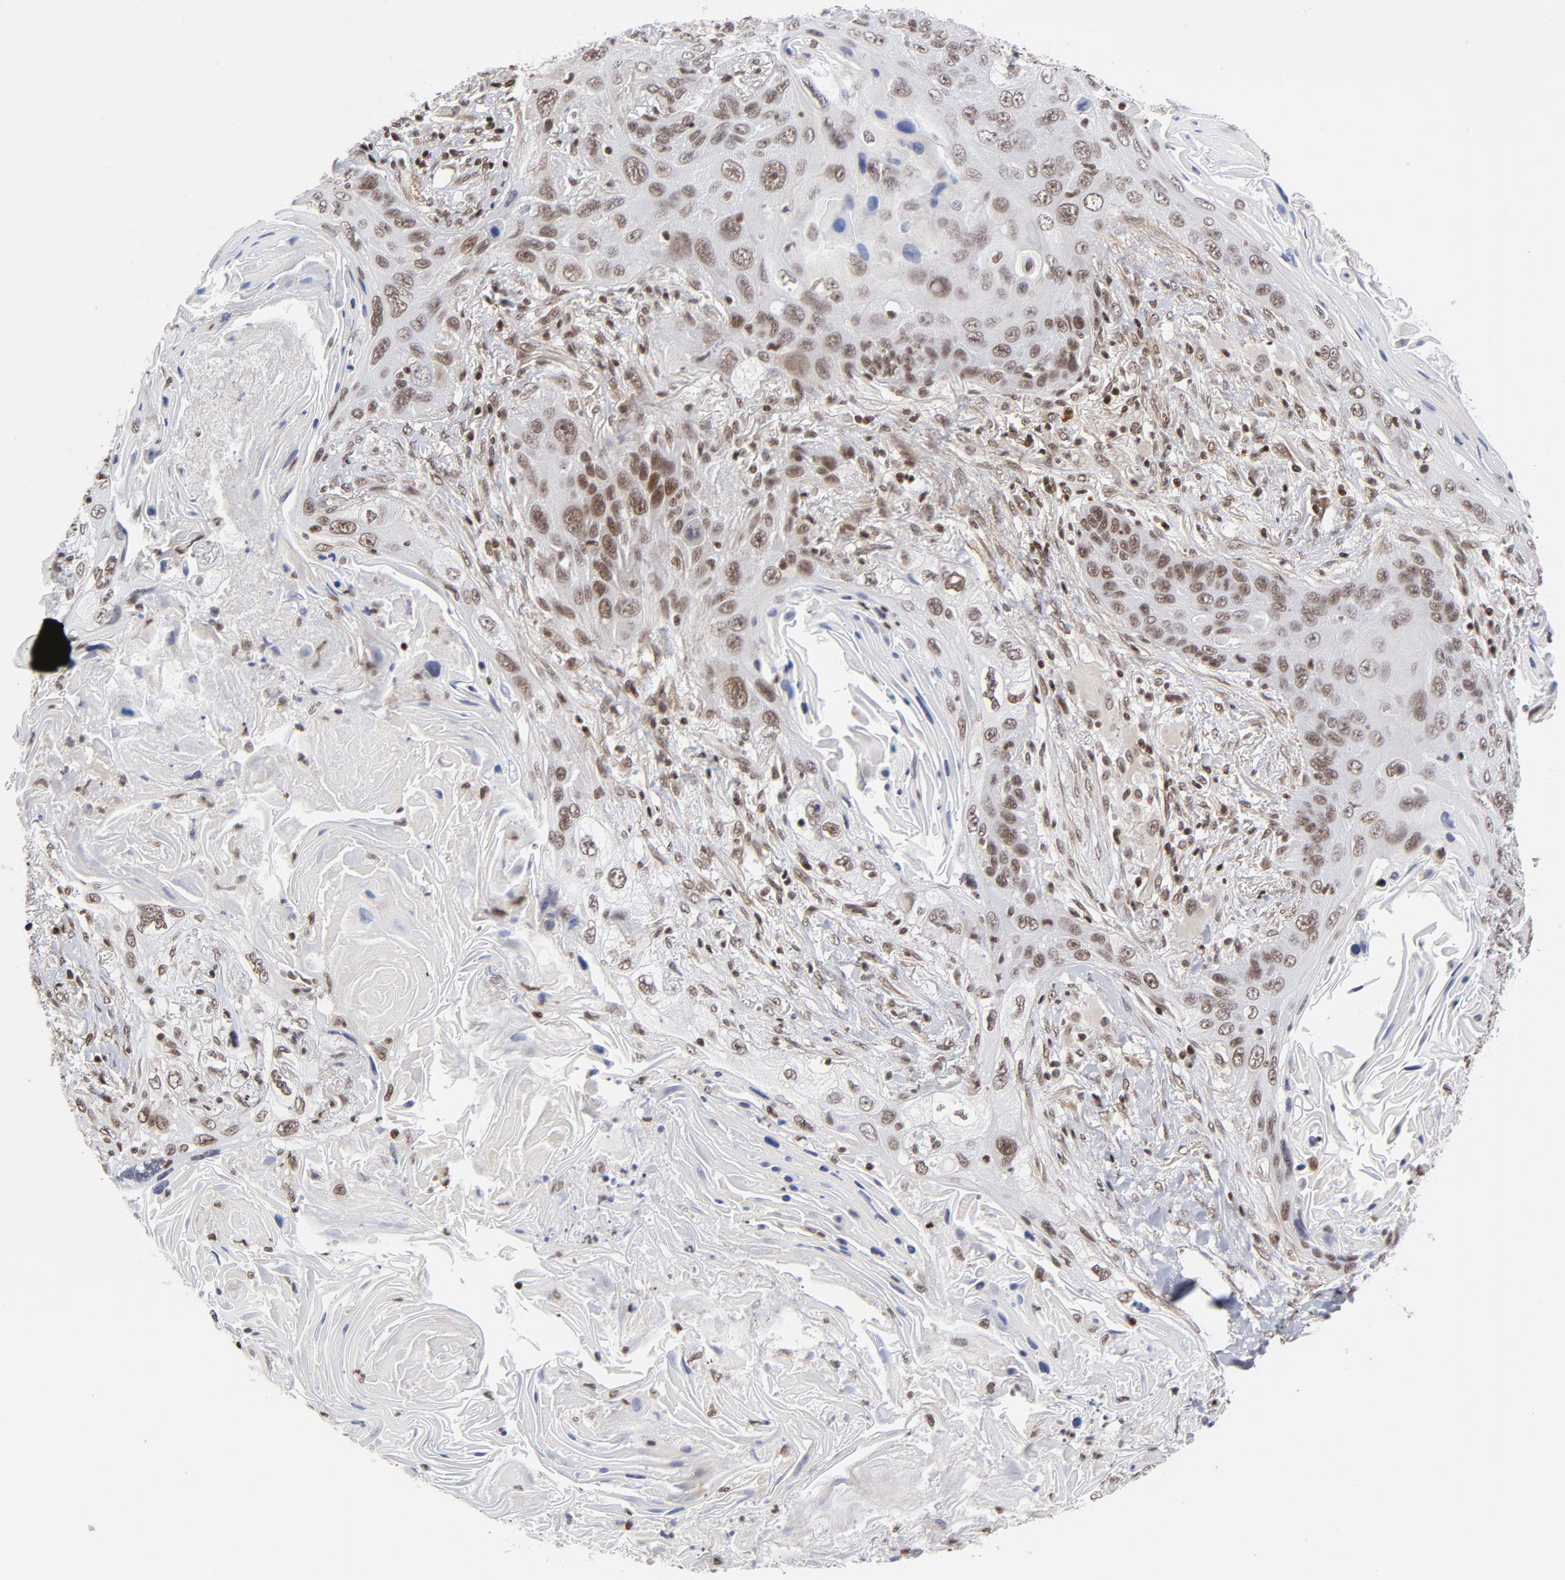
{"staining": {"intensity": "strong", "quantity": ">75%", "location": "nuclear"}, "tissue": "lung cancer", "cell_type": "Tumor cells", "image_type": "cancer", "snomed": [{"axis": "morphology", "description": "Squamous cell carcinoma, NOS"}, {"axis": "topography", "description": "Lung"}], "caption": "An image showing strong nuclear positivity in approximately >75% of tumor cells in squamous cell carcinoma (lung), as visualized by brown immunohistochemical staining.", "gene": "CTCF", "patient": {"sex": "female", "age": 67}}